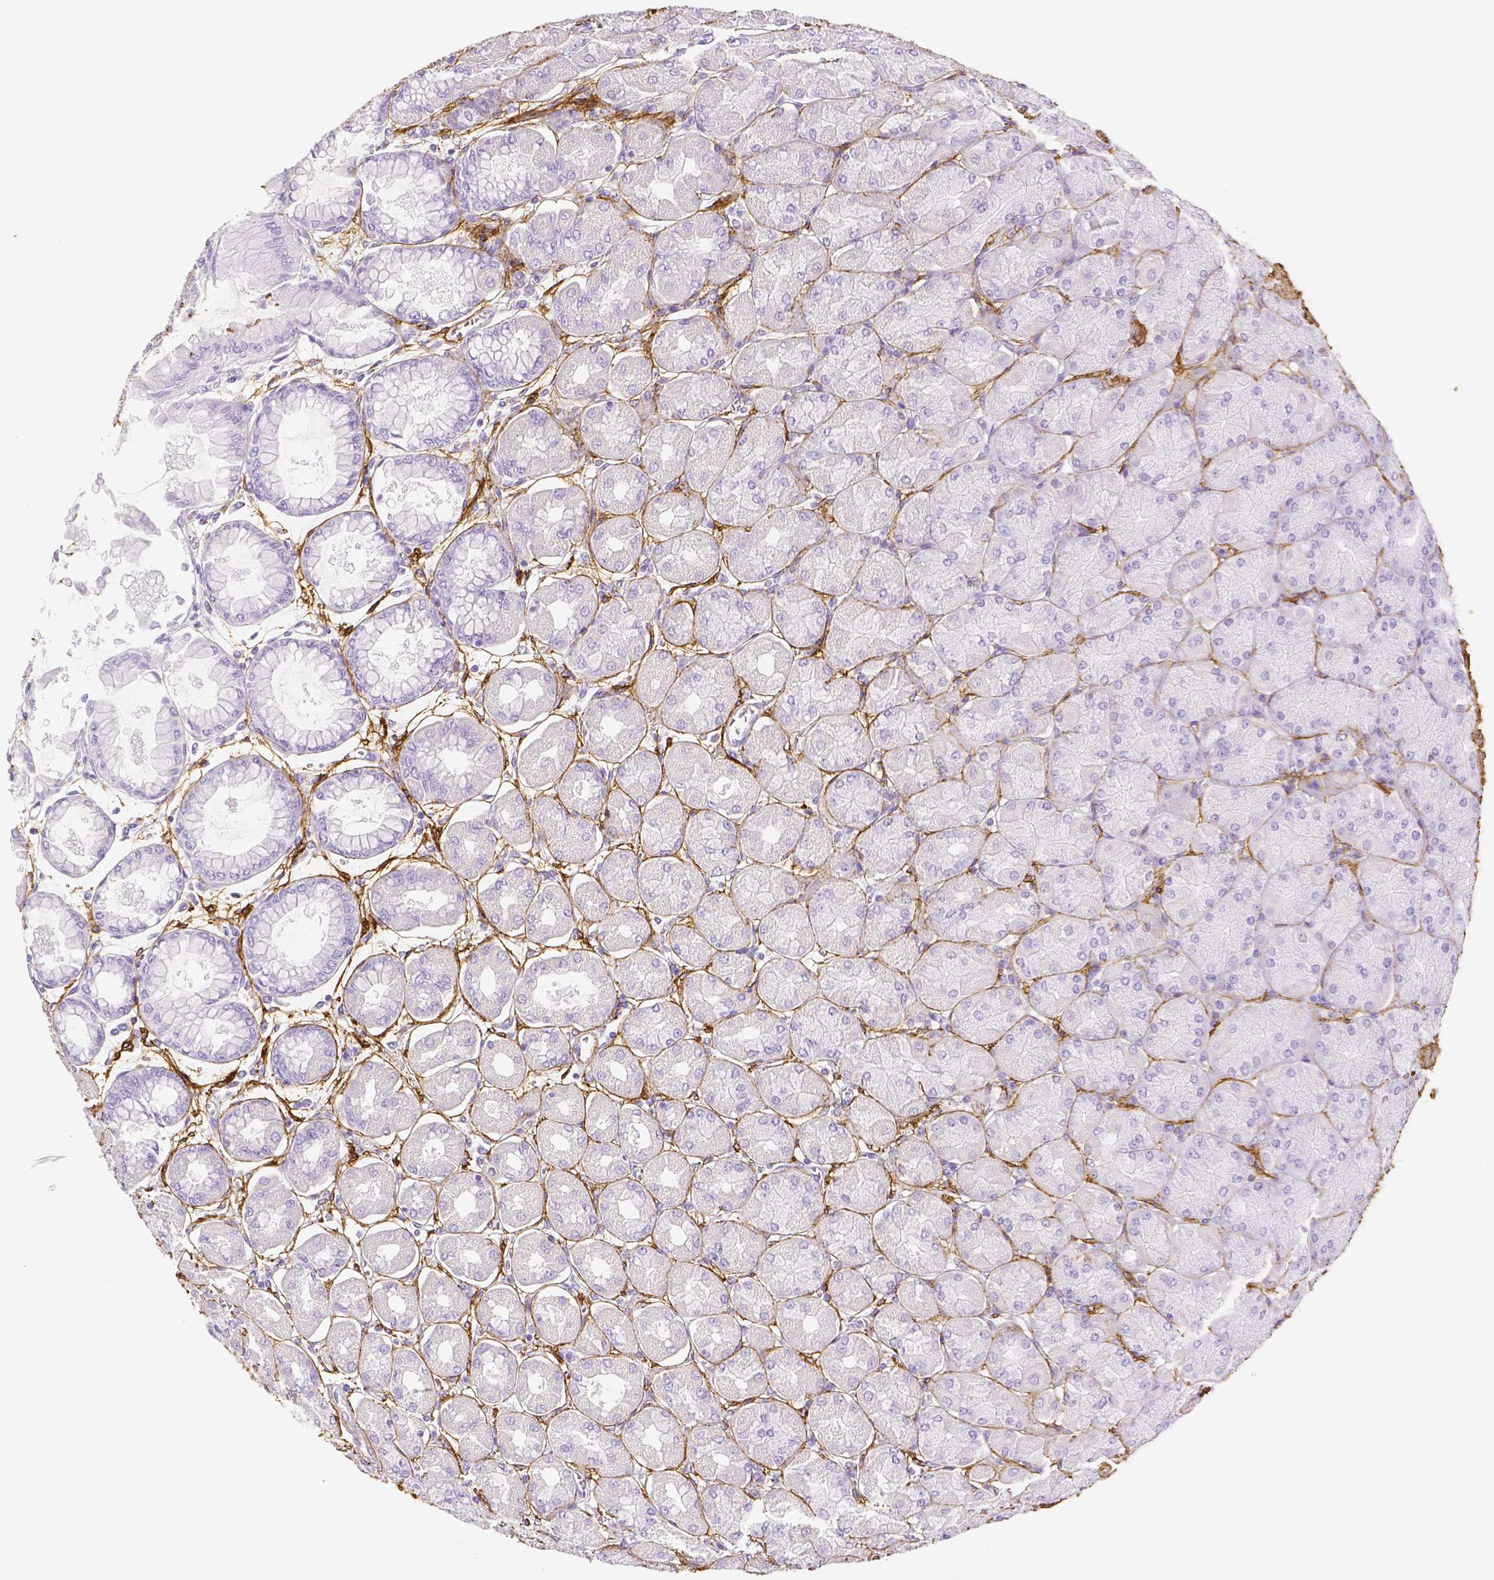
{"staining": {"intensity": "negative", "quantity": "none", "location": "none"}, "tissue": "stomach", "cell_type": "Glandular cells", "image_type": "normal", "snomed": [{"axis": "morphology", "description": "Normal tissue, NOS"}, {"axis": "topography", "description": "Stomach, upper"}], "caption": "IHC image of unremarkable stomach stained for a protein (brown), which reveals no expression in glandular cells. (Brightfield microscopy of DAB immunohistochemistry at high magnification).", "gene": "FBN1", "patient": {"sex": "female", "age": 56}}